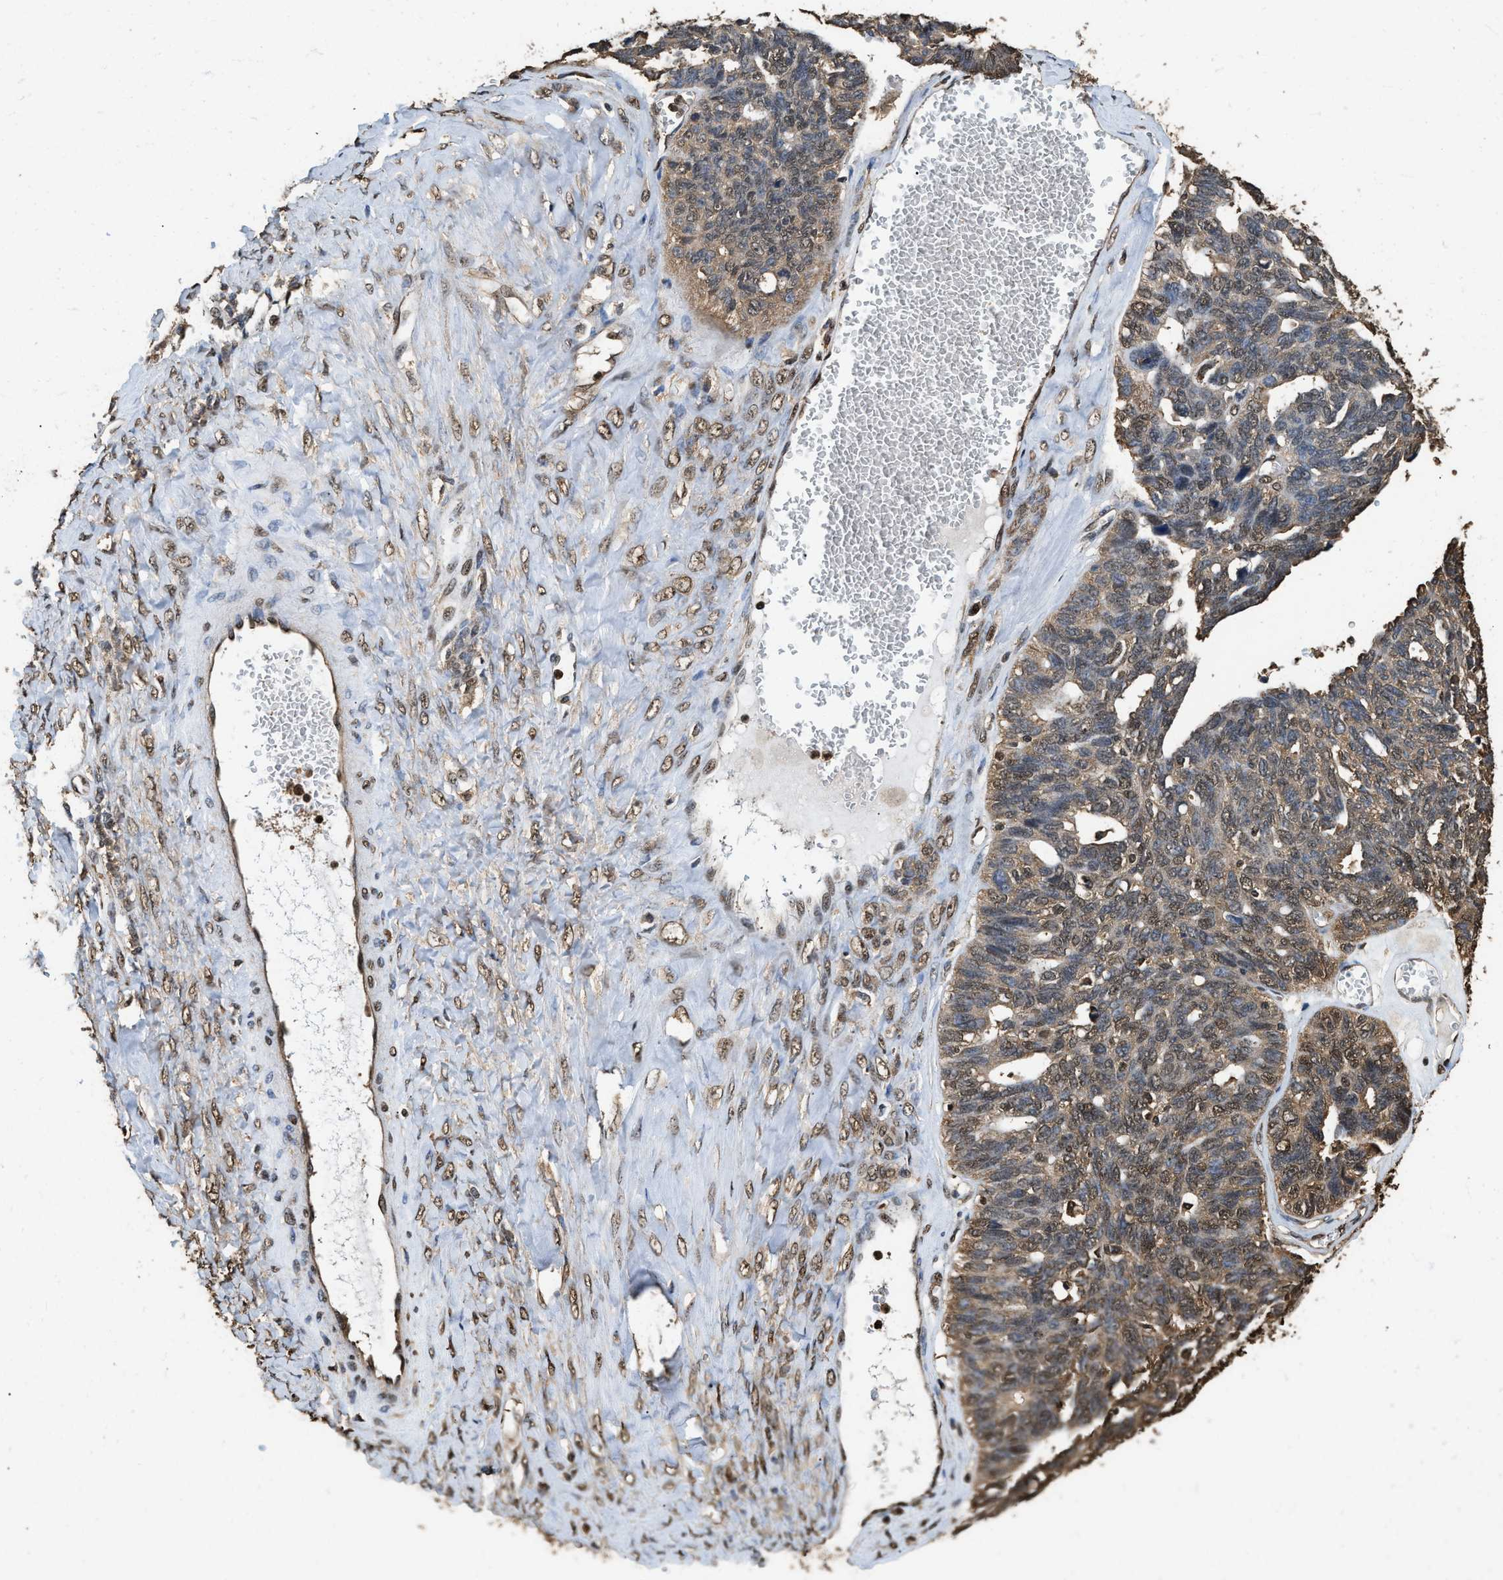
{"staining": {"intensity": "moderate", "quantity": ">75%", "location": "cytoplasmic/membranous,nuclear"}, "tissue": "ovarian cancer", "cell_type": "Tumor cells", "image_type": "cancer", "snomed": [{"axis": "morphology", "description": "Cystadenocarcinoma, serous, NOS"}, {"axis": "topography", "description": "Ovary"}], "caption": "Human ovarian serous cystadenocarcinoma stained for a protein (brown) reveals moderate cytoplasmic/membranous and nuclear positive positivity in approximately >75% of tumor cells.", "gene": "GAPDH", "patient": {"sex": "female", "age": 79}}